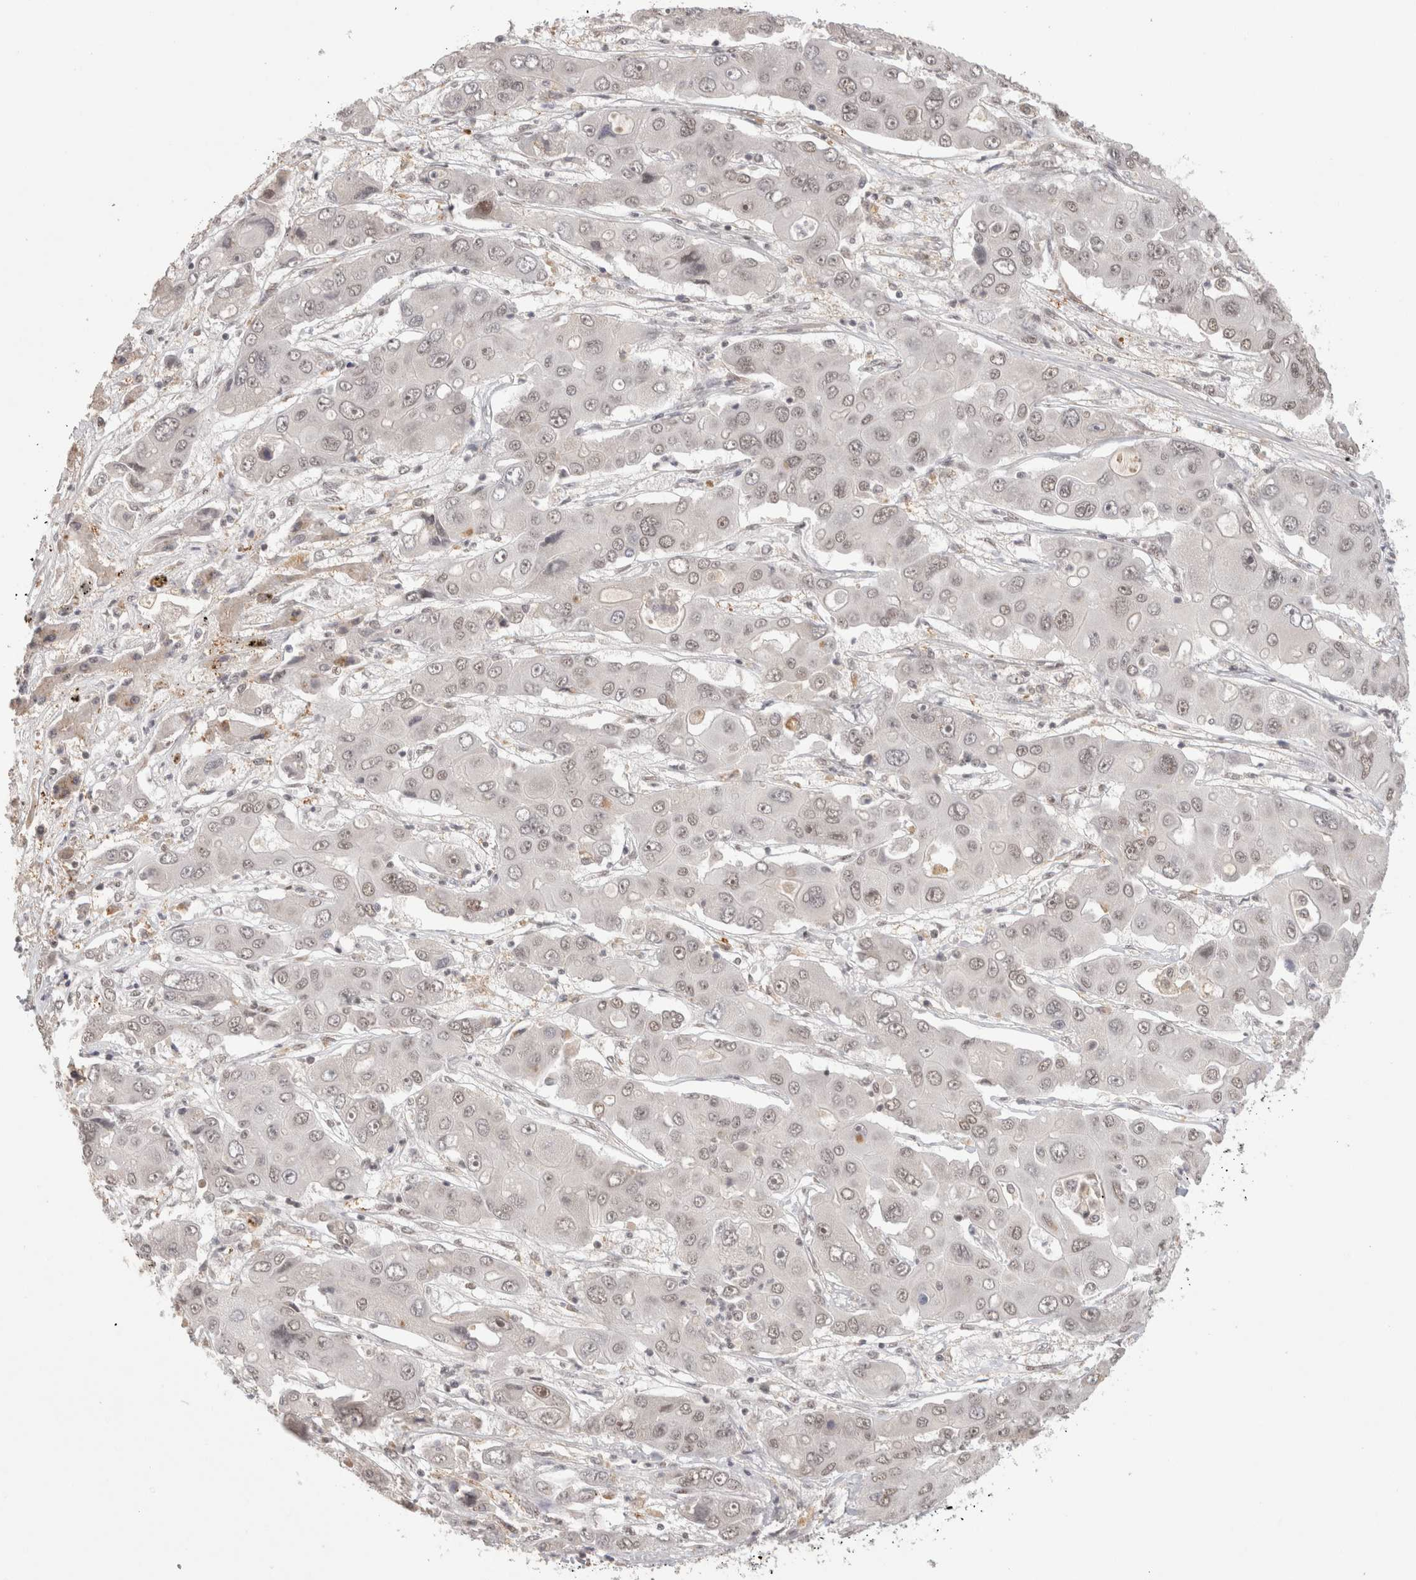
{"staining": {"intensity": "weak", "quantity": "<25%", "location": "nuclear"}, "tissue": "liver cancer", "cell_type": "Tumor cells", "image_type": "cancer", "snomed": [{"axis": "morphology", "description": "Cholangiocarcinoma"}, {"axis": "topography", "description": "Liver"}], "caption": "This is a photomicrograph of IHC staining of cholangiocarcinoma (liver), which shows no staining in tumor cells.", "gene": "ZNF830", "patient": {"sex": "male", "age": 67}}